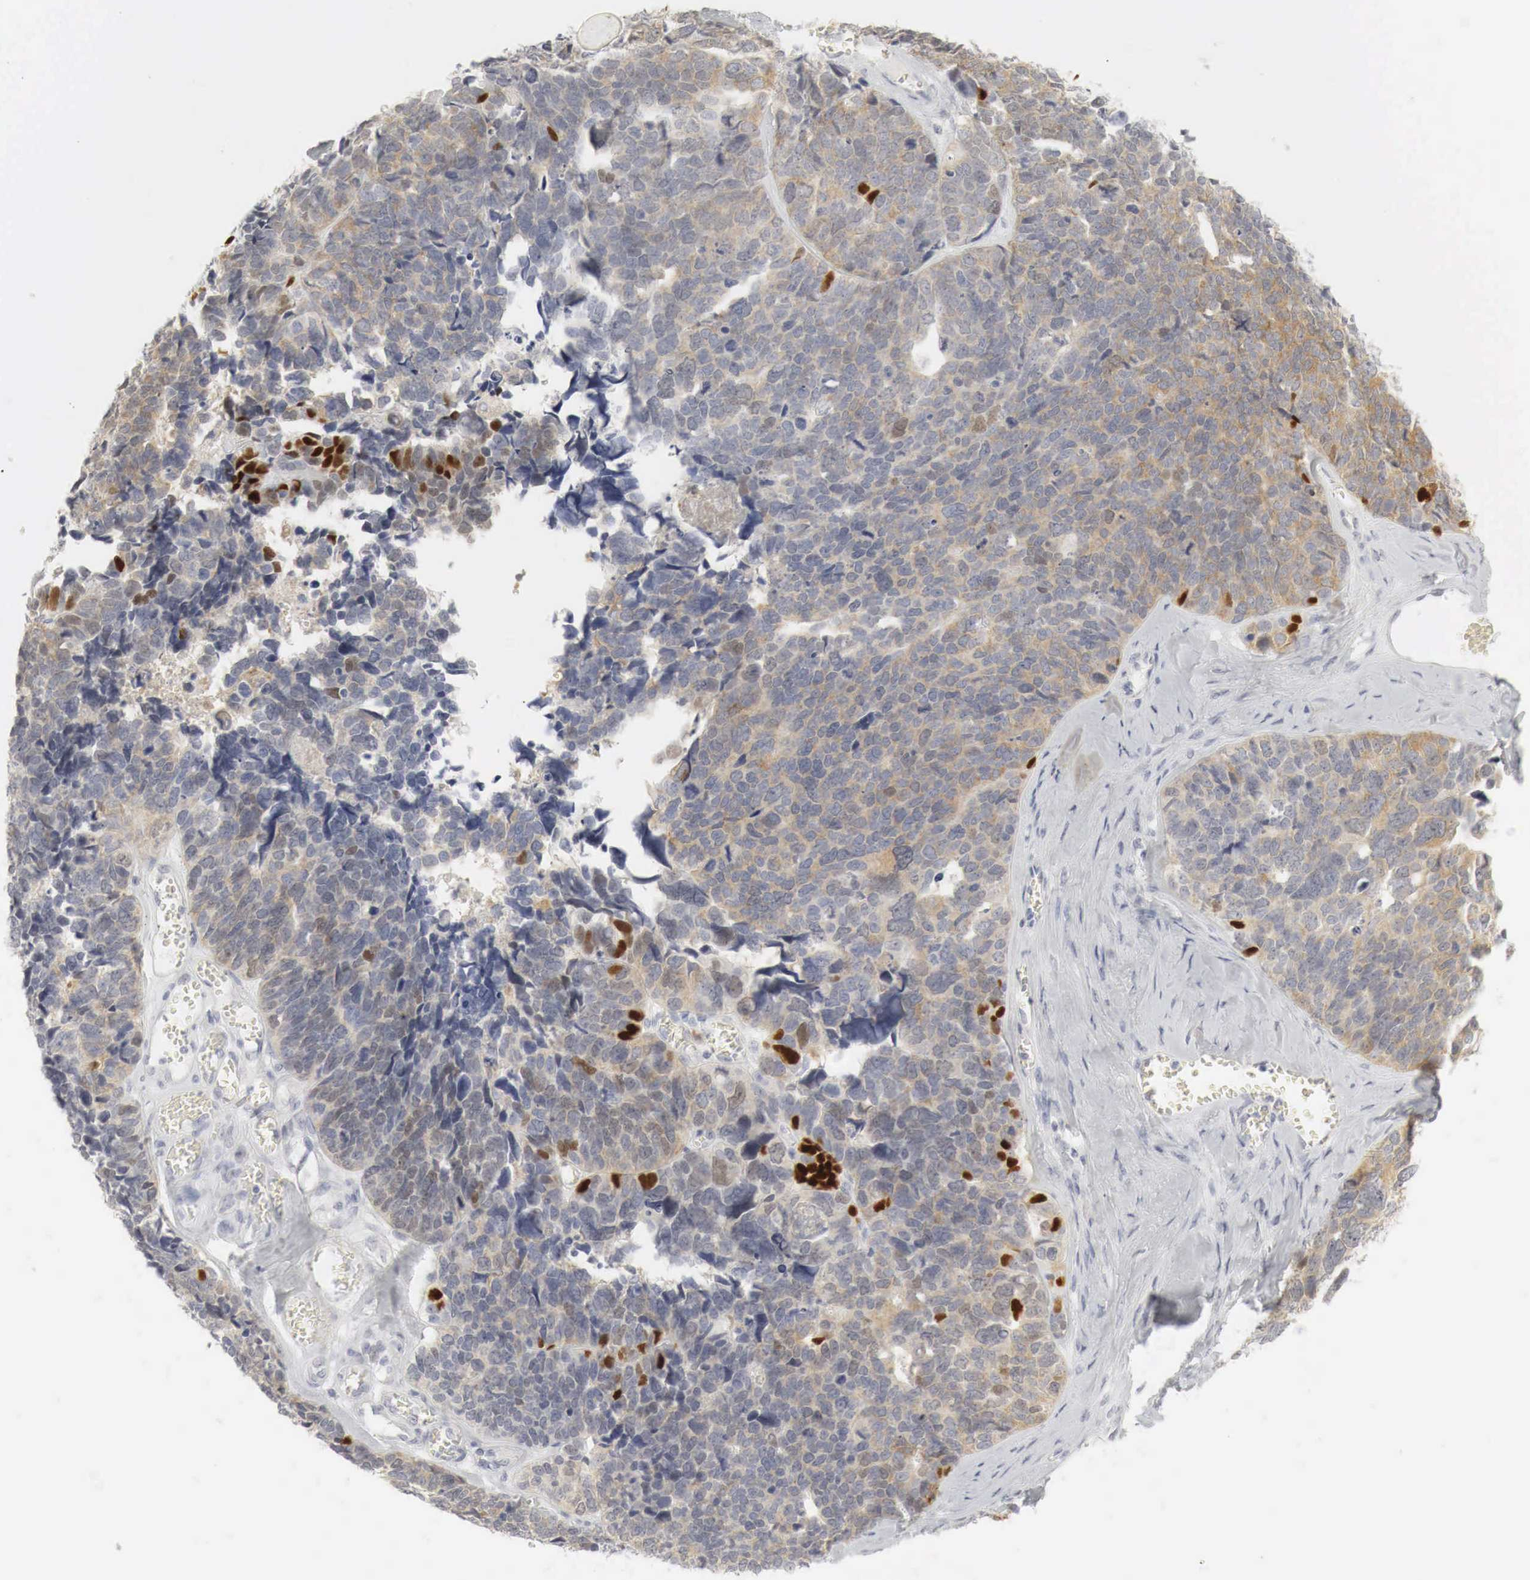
{"staining": {"intensity": "weak", "quantity": "25%-75%", "location": "cytoplasmic/membranous,nuclear"}, "tissue": "ovarian cancer", "cell_type": "Tumor cells", "image_type": "cancer", "snomed": [{"axis": "morphology", "description": "Cystadenocarcinoma, serous, NOS"}, {"axis": "topography", "description": "Ovary"}], "caption": "A brown stain labels weak cytoplasmic/membranous and nuclear expression of a protein in human ovarian cancer (serous cystadenocarcinoma) tumor cells. (DAB (3,3'-diaminobenzidine) IHC, brown staining for protein, blue staining for nuclei).", "gene": "TP63", "patient": {"sex": "female", "age": 77}}